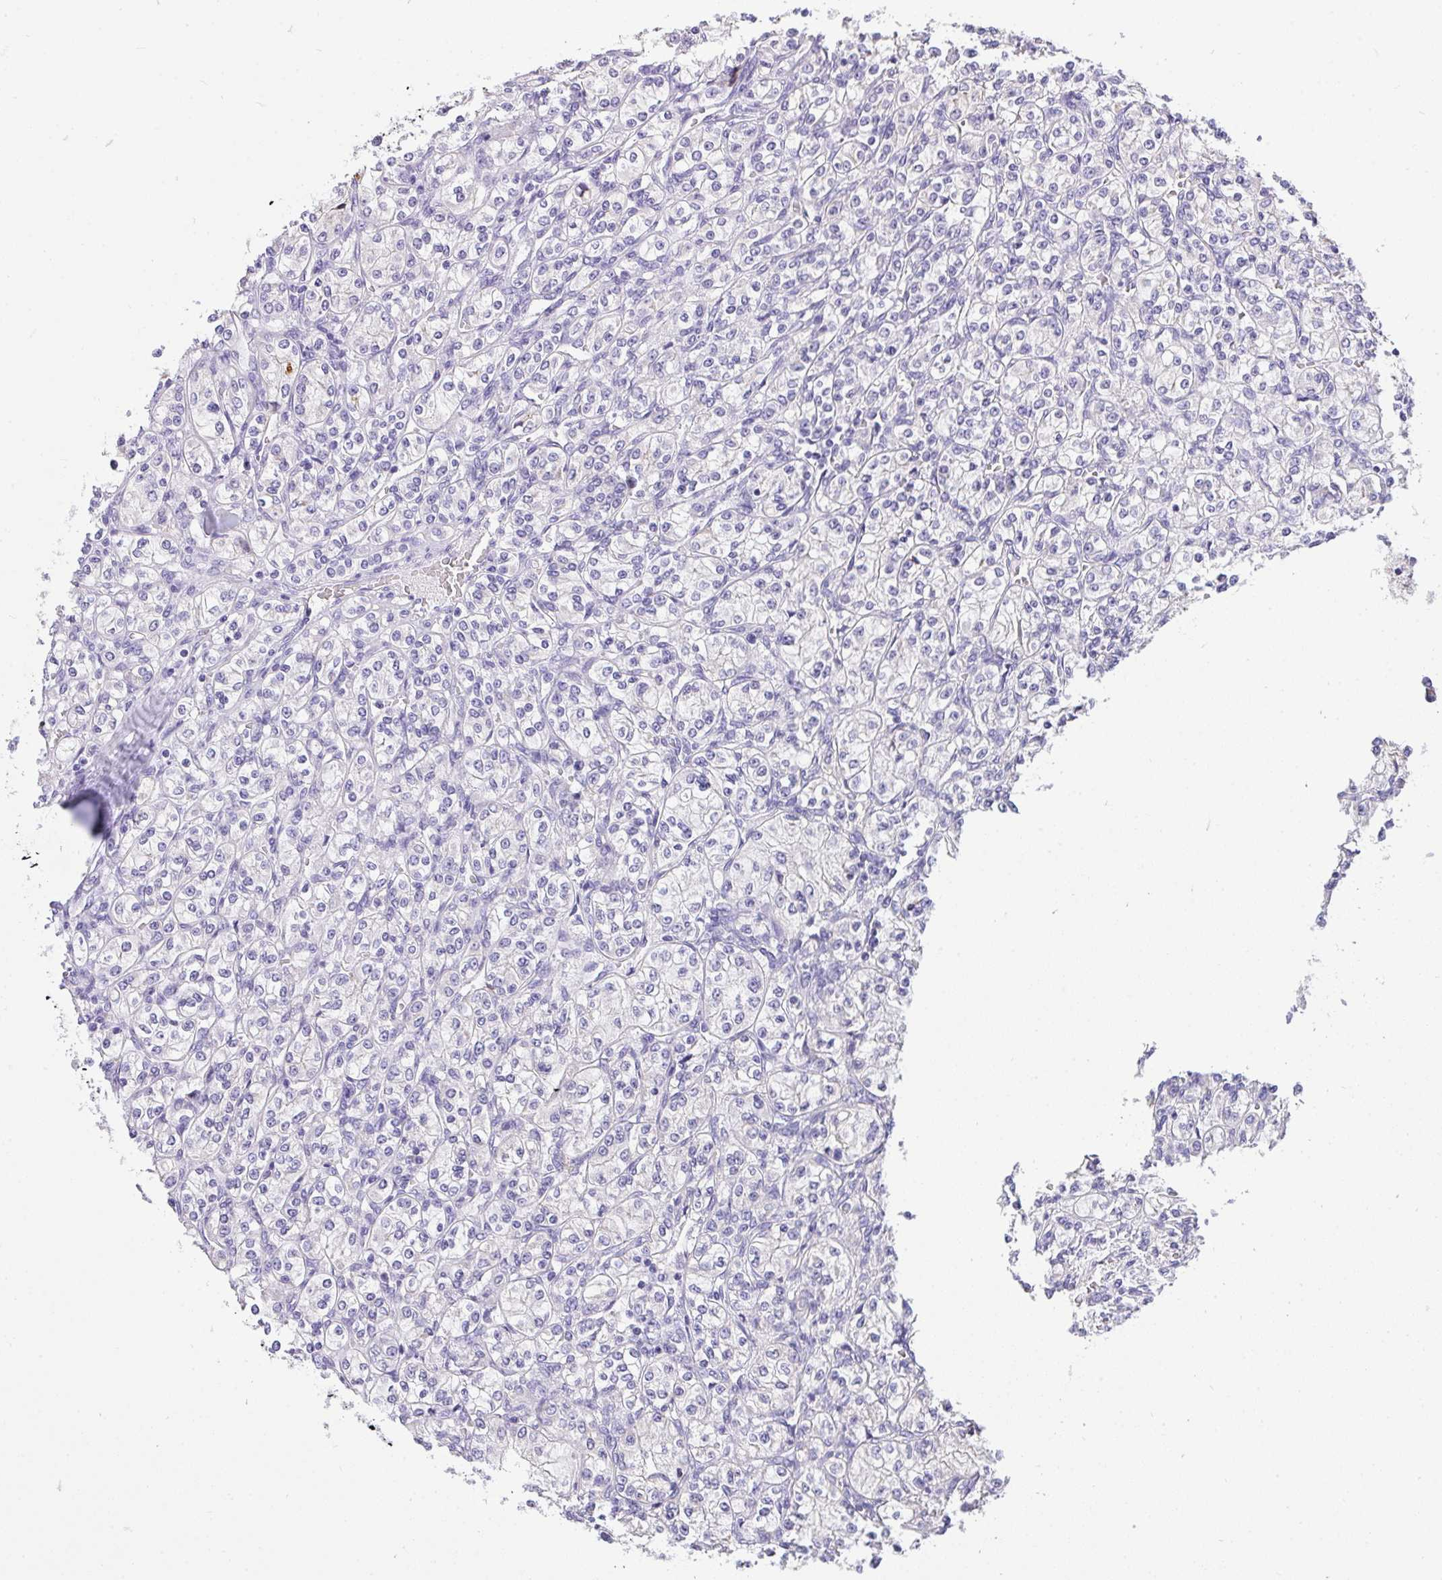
{"staining": {"intensity": "negative", "quantity": "none", "location": "none"}, "tissue": "renal cancer", "cell_type": "Tumor cells", "image_type": "cancer", "snomed": [{"axis": "morphology", "description": "Adenocarcinoma, NOS"}, {"axis": "topography", "description": "Kidney"}], "caption": "This micrograph is of renal cancer stained with IHC to label a protein in brown with the nuclei are counter-stained blue. There is no staining in tumor cells.", "gene": "VGLL3", "patient": {"sex": "male", "age": 77}}